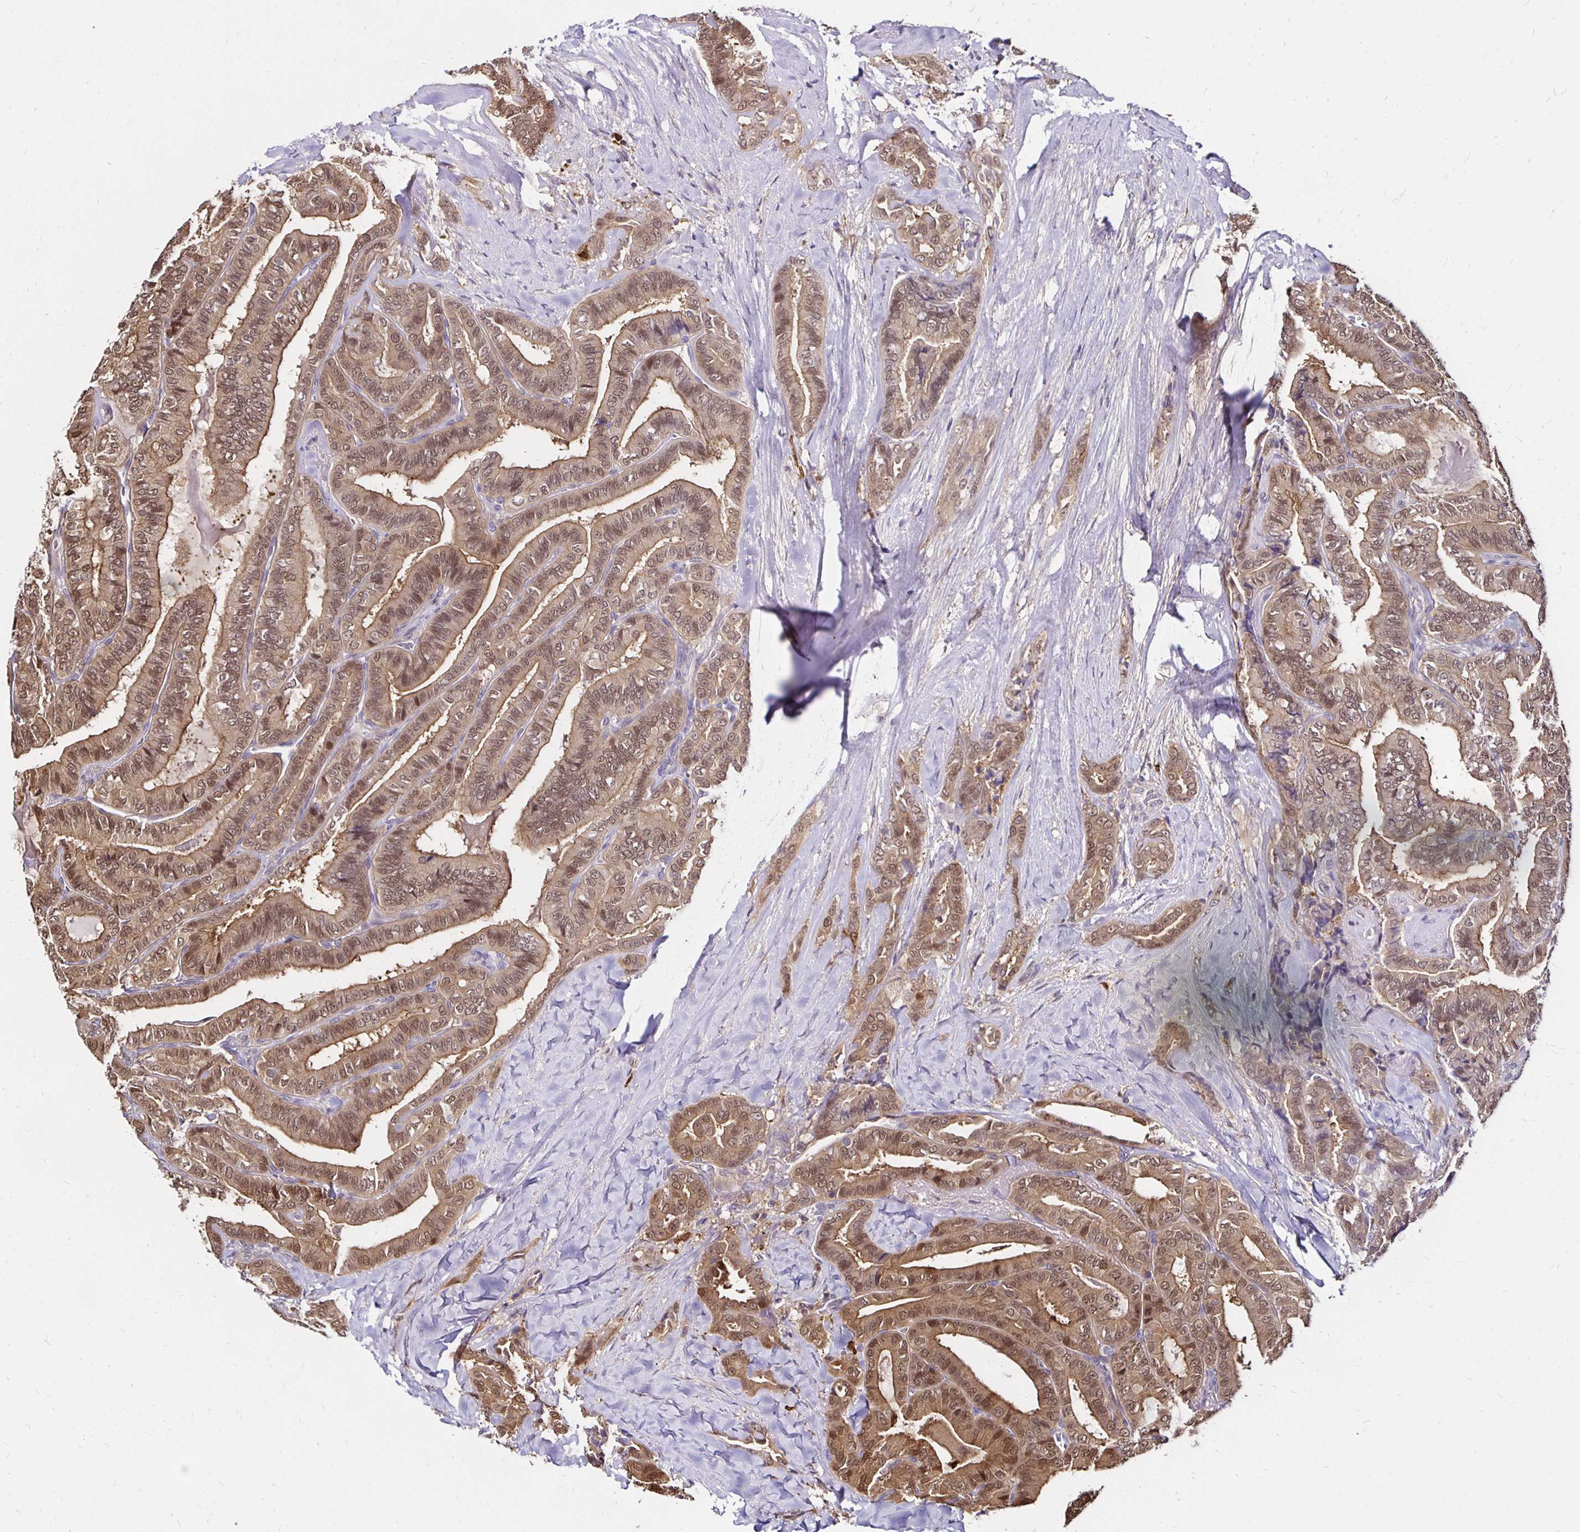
{"staining": {"intensity": "moderate", "quantity": ">75%", "location": "cytoplasmic/membranous,nuclear"}, "tissue": "thyroid cancer", "cell_type": "Tumor cells", "image_type": "cancer", "snomed": [{"axis": "morphology", "description": "Papillary adenocarcinoma, NOS"}, {"axis": "topography", "description": "Thyroid gland"}], "caption": "Papillary adenocarcinoma (thyroid) stained for a protein displays moderate cytoplasmic/membranous and nuclear positivity in tumor cells.", "gene": "TXN", "patient": {"sex": "male", "age": 61}}